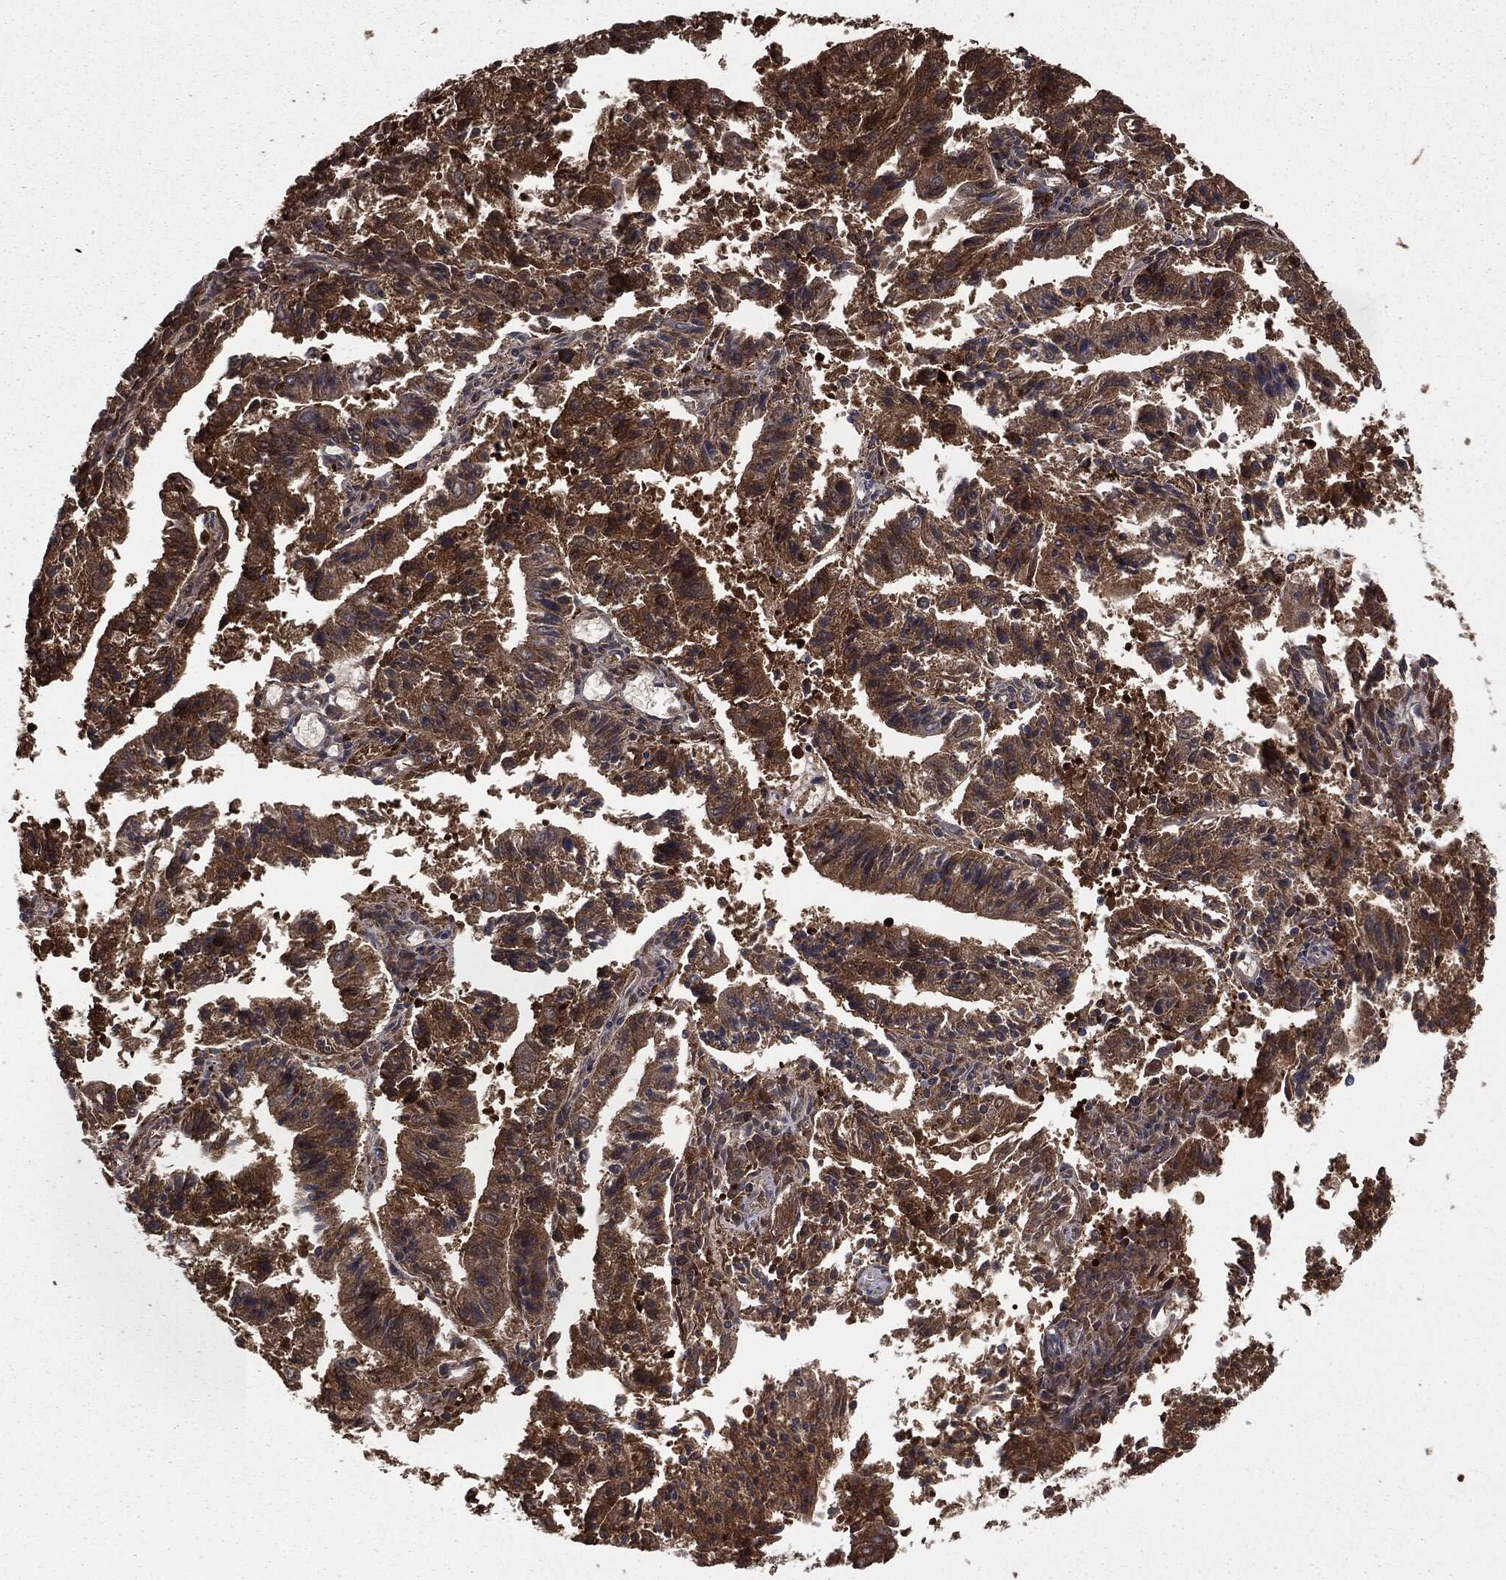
{"staining": {"intensity": "moderate", "quantity": ">75%", "location": "cytoplasmic/membranous"}, "tissue": "endometrial cancer", "cell_type": "Tumor cells", "image_type": "cancer", "snomed": [{"axis": "morphology", "description": "Adenocarcinoma, NOS"}, {"axis": "topography", "description": "Endometrium"}], "caption": "Immunohistochemistry of human endometrial cancer (adenocarcinoma) displays medium levels of moderate cytoplasmic/membranous expression in about >75% of tumor cells.", "gene": "GNB5", "patient": {"sex": "female", "age": 82}}